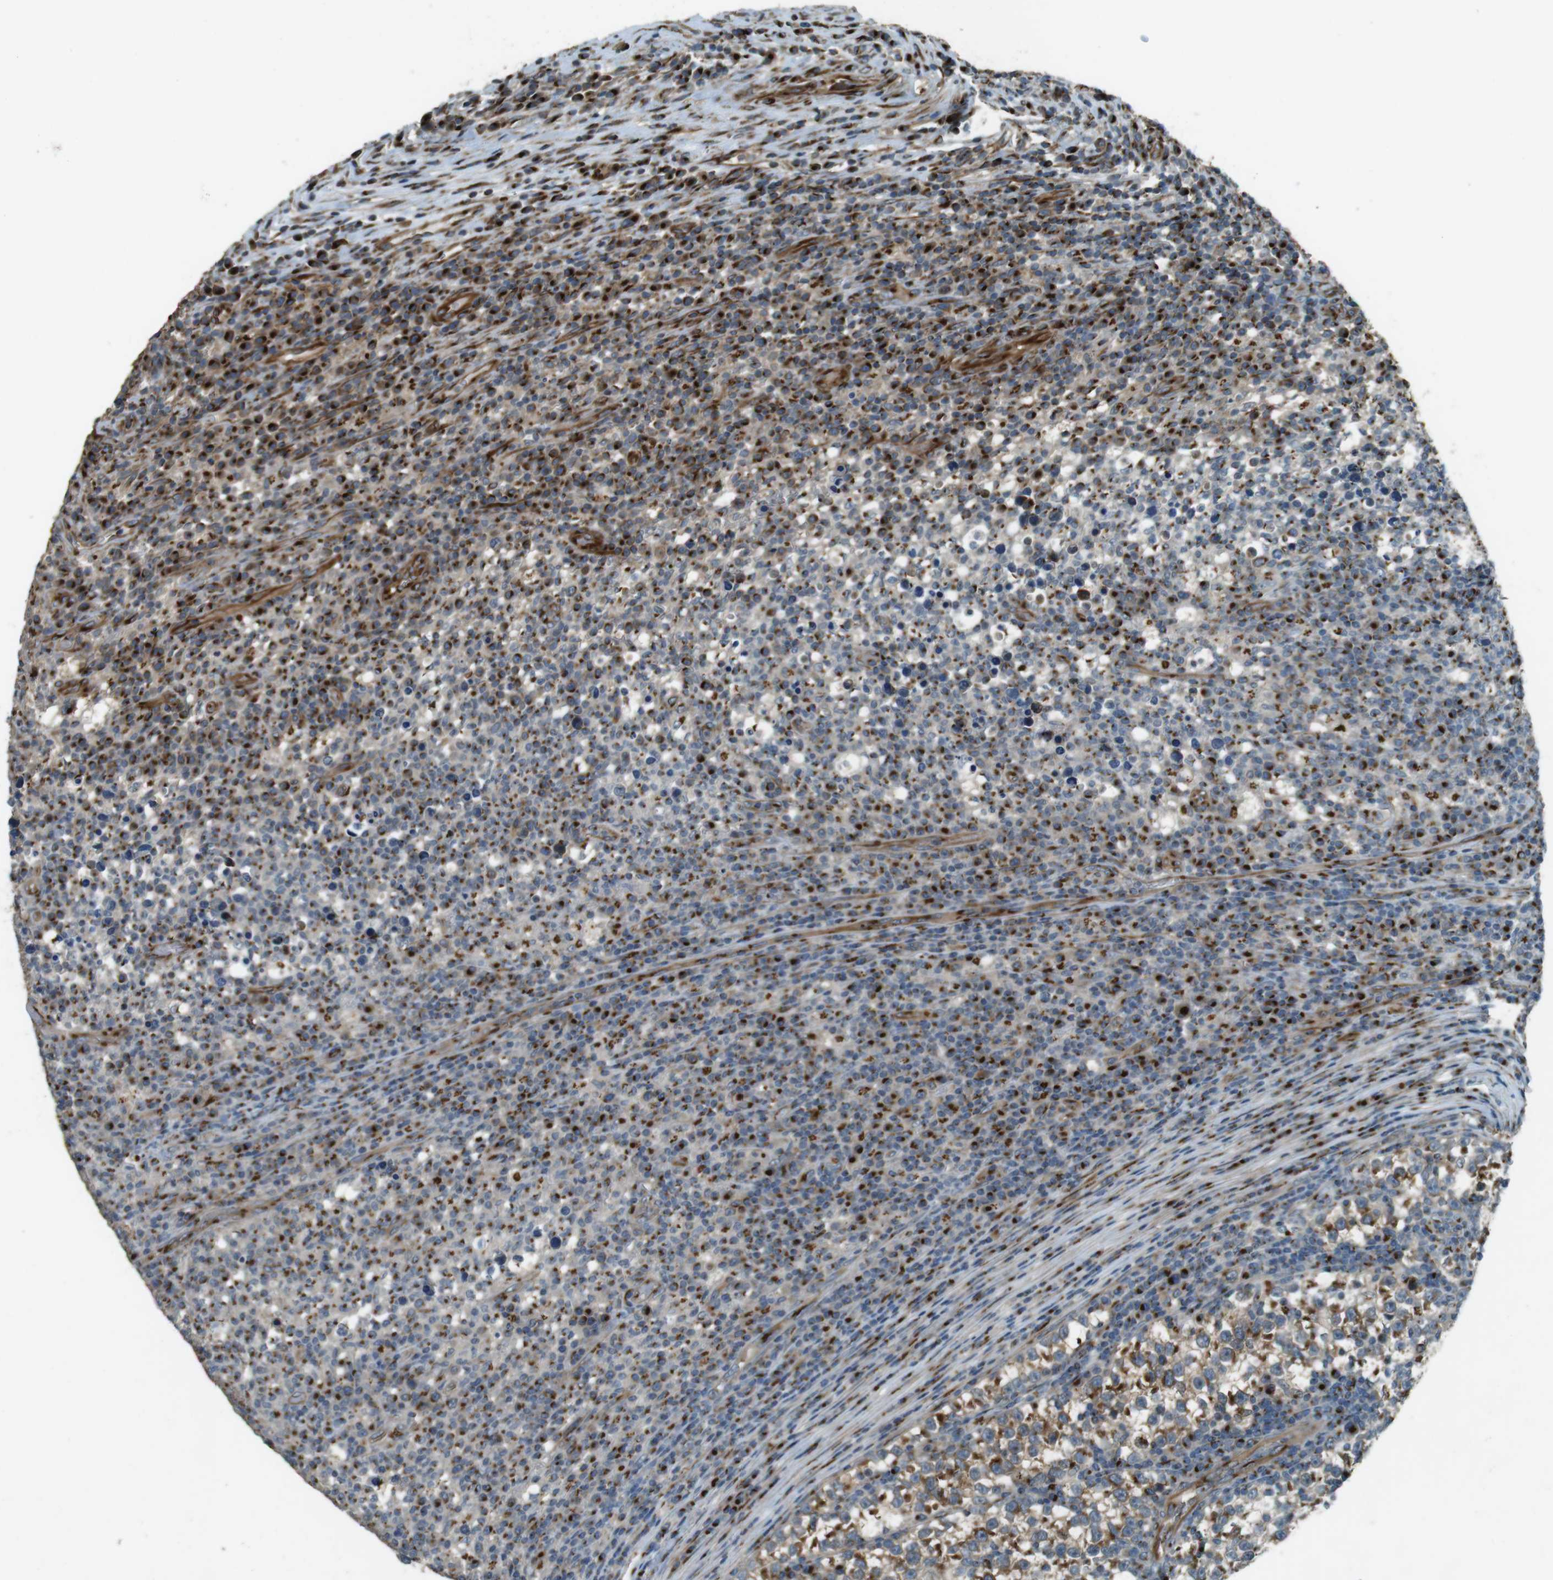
{"staining": {"intensity": "moderate", "quantity": ">75%", "location": "cytoplasmic/membranous"}, "tissue": "testis cancer", "cell_type": "Tumor cells", "image_type": "cancer", "snomed": [{"axis": "morphology", "description": "Normal tissue, NOS"}, {"axis": "morphology", "description": "Seminoma, NOS"}, {"axis": "topography", "description": "Testis"}], "caption": "Human testis cancer (seminoma) stained with a protein marker exhibits moderate staining in tumor cells.", "gene": "TMEM115", "patient": {"sex": "male", "age": 43}}